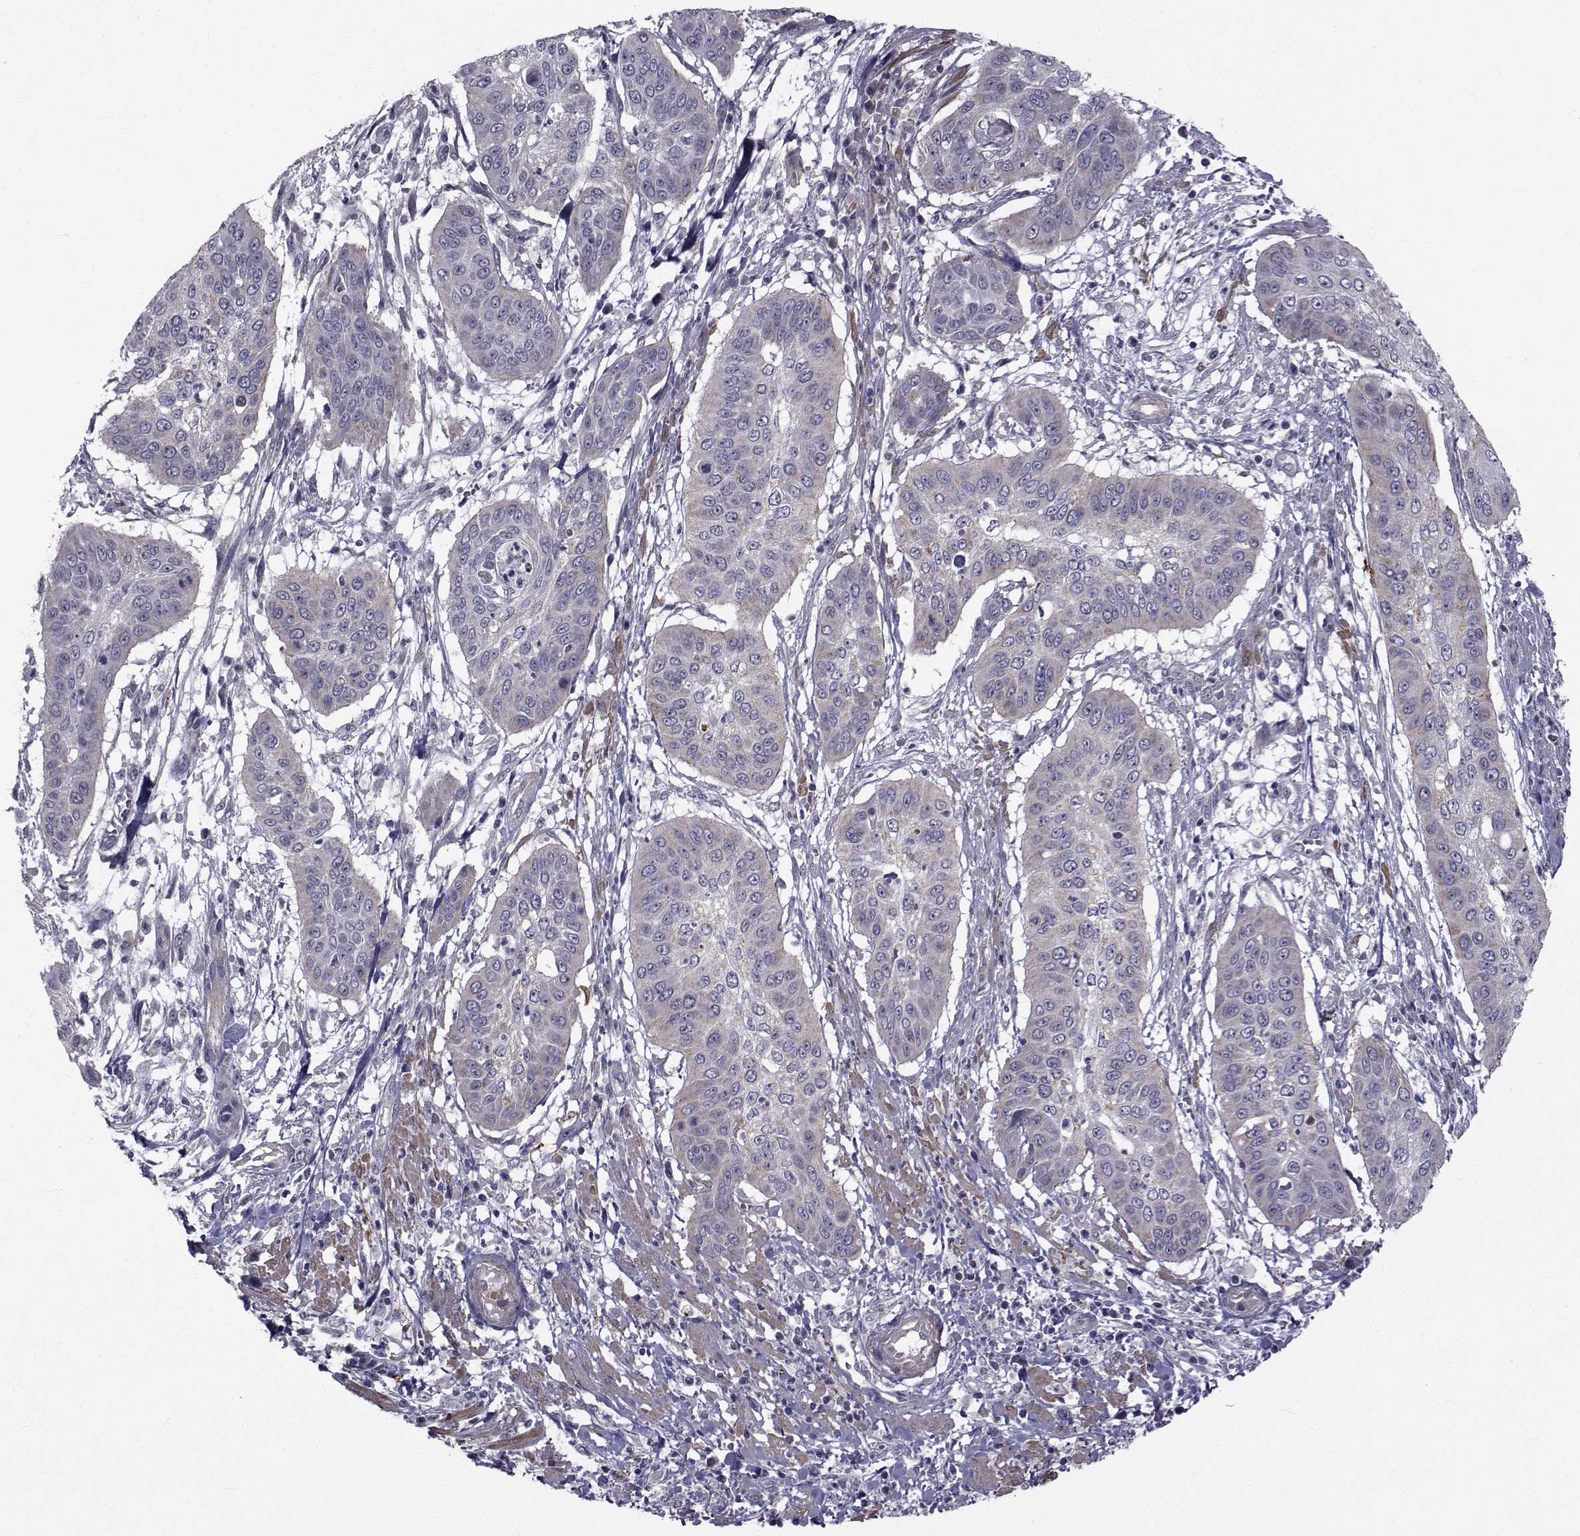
{"staining": {"intensity": "negative", "quantity": "none", "location": "none"}, "tissue": "cervical cancer", "cell_type": "Tumor cells", "image_type": "cancer", "snomed": [{"axis": "morphology", "description": "Squamous cell carcinoma, NOS"}, {"axis": "topography", "description": "Cervix"}], "caption": "This is an immunohistochemistry photomicrograph of squamous cell carcinoma (cervical). There is no positivity in tumor cells.", "gene": "CFAP74", "patient": {"sex": "female", "age": 39}}